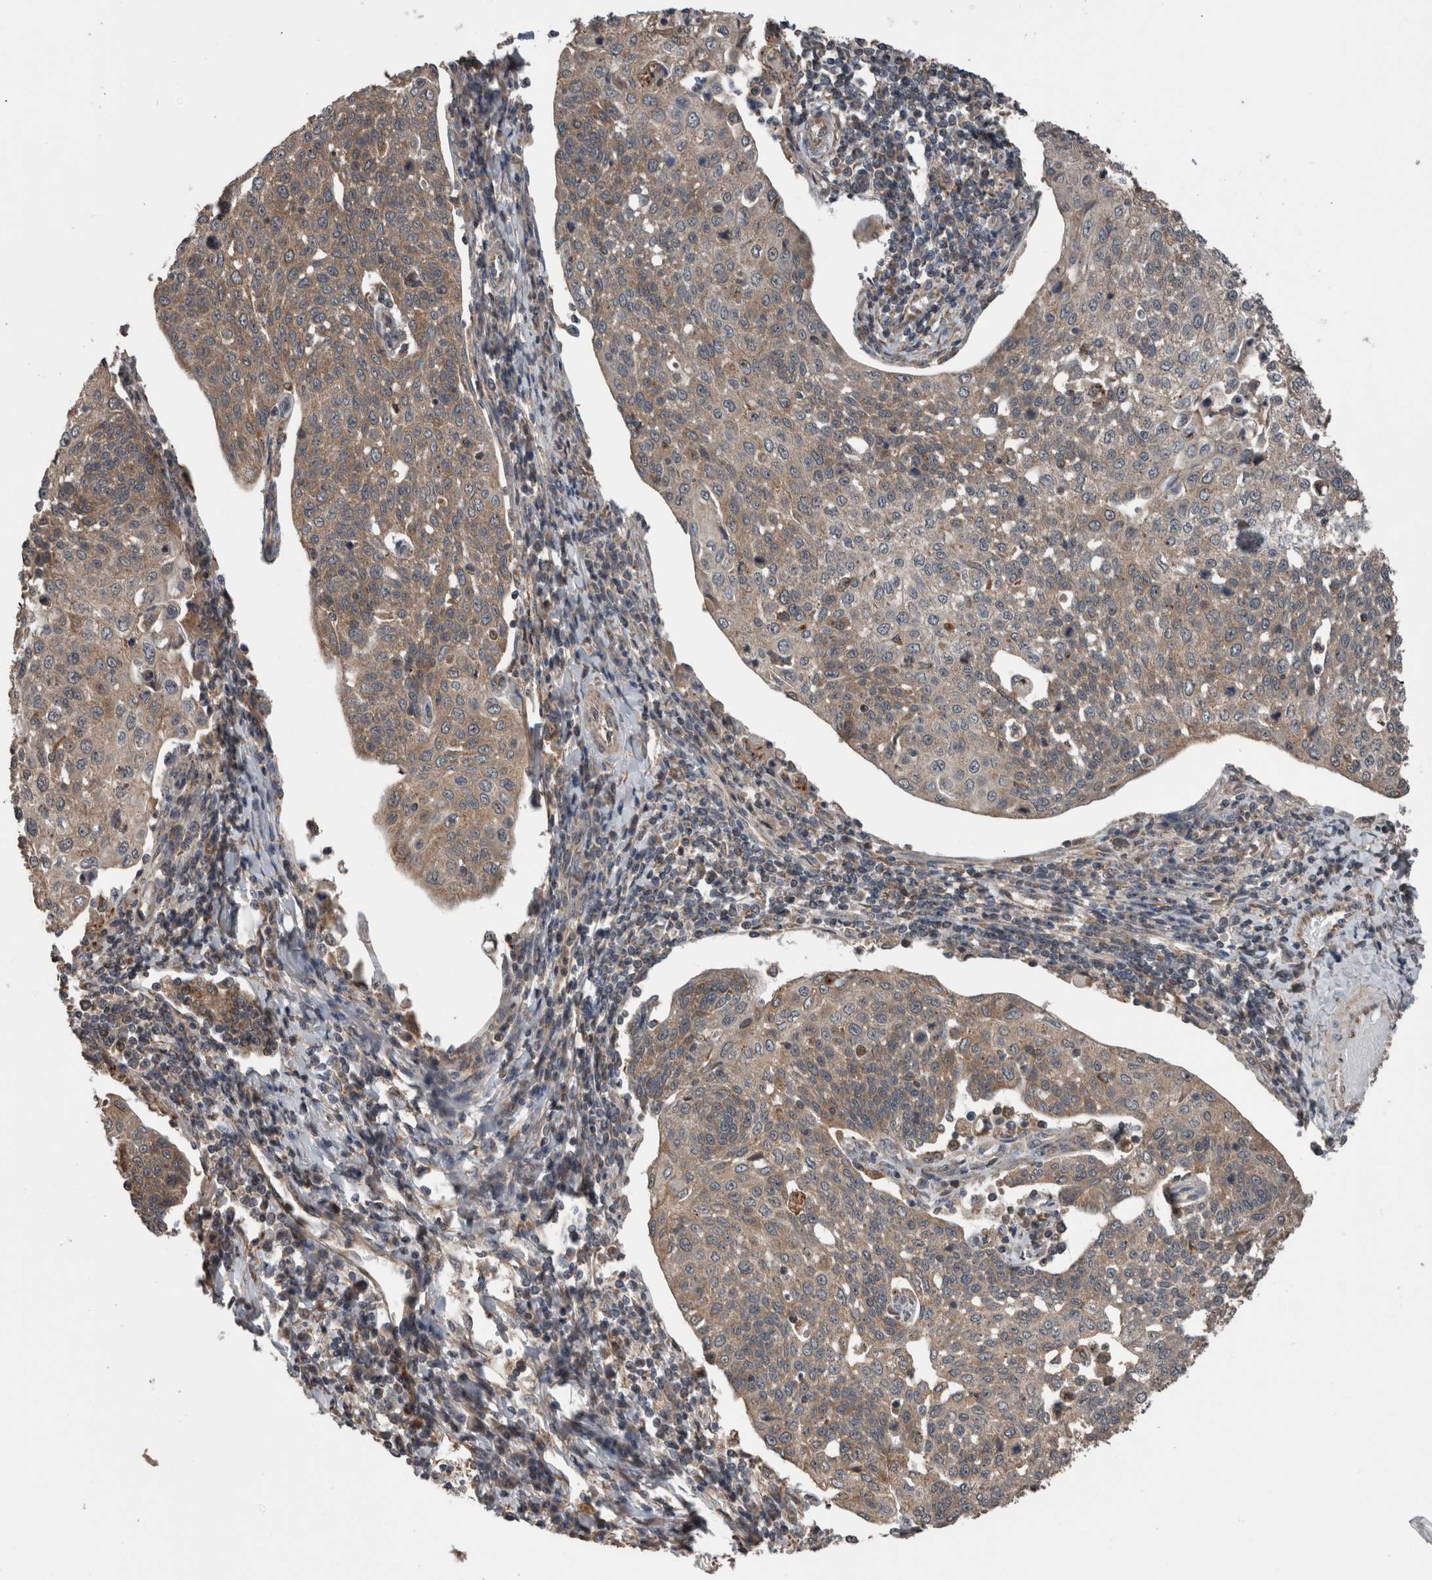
{"staining": {"intensity": "weak", "quantity": ">75%", "location": "cytoplasmic/membranous"}, "tissue": "cervical cancer", "cell_type": "Tumor cells", "image_type": "cancer", "snomed": [{"axis": "morphology", "description": "Squamous cell carcinoma, NOS"}, {"axis": "topography", "description": "Cervix"}], "caption": "IHC image of cervical cancer stained for a protein (brown), which shows low levels of weak cytoplasmic/membranous staining in approximately >75% of tumor cells.", "gene": "RIOK3", "patient": {"sex": "female", "age": 34}}